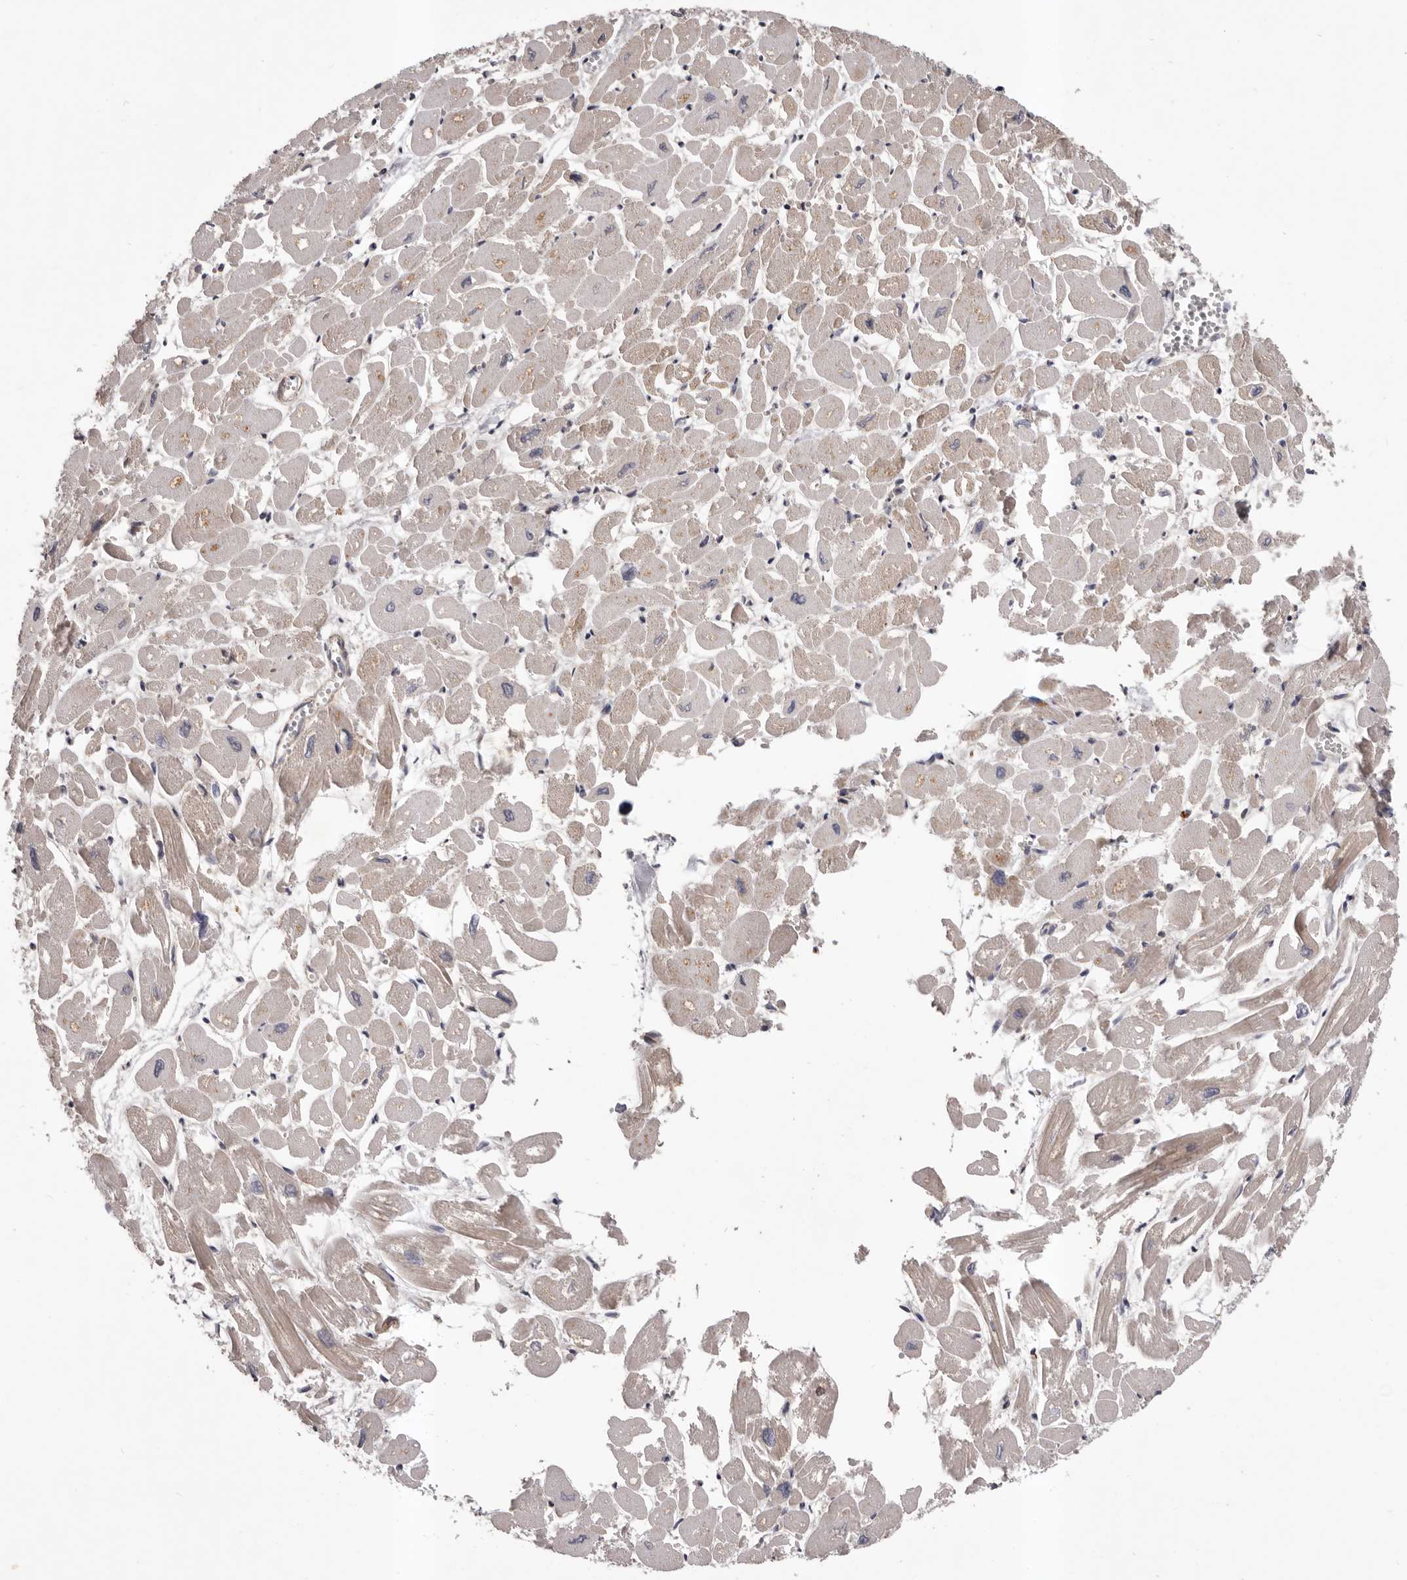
{"staining": {"intensity": "moderate", "quantity": "25%-75%", "location": "cytoplasmic/membranous"}, "tissue": "heart muscle", "cell_type": "Cardiomyocytes", "image_type": "normal", "snomed": [{"axis": "morphology", "description": "Normal tissue, NOS"}, {"axis": "topography", "description": "Heart"}], "caption": "Protein analysis of unremarkable heart muscle shows moderate cytoplasmic/membranous staining in about 25%-75% of cardiomyocytes. (Brightfield microscopy of DAB IHC at high magnification).", "gene": "PRKD1", "patient": {"sex": "male", "age": 54}}